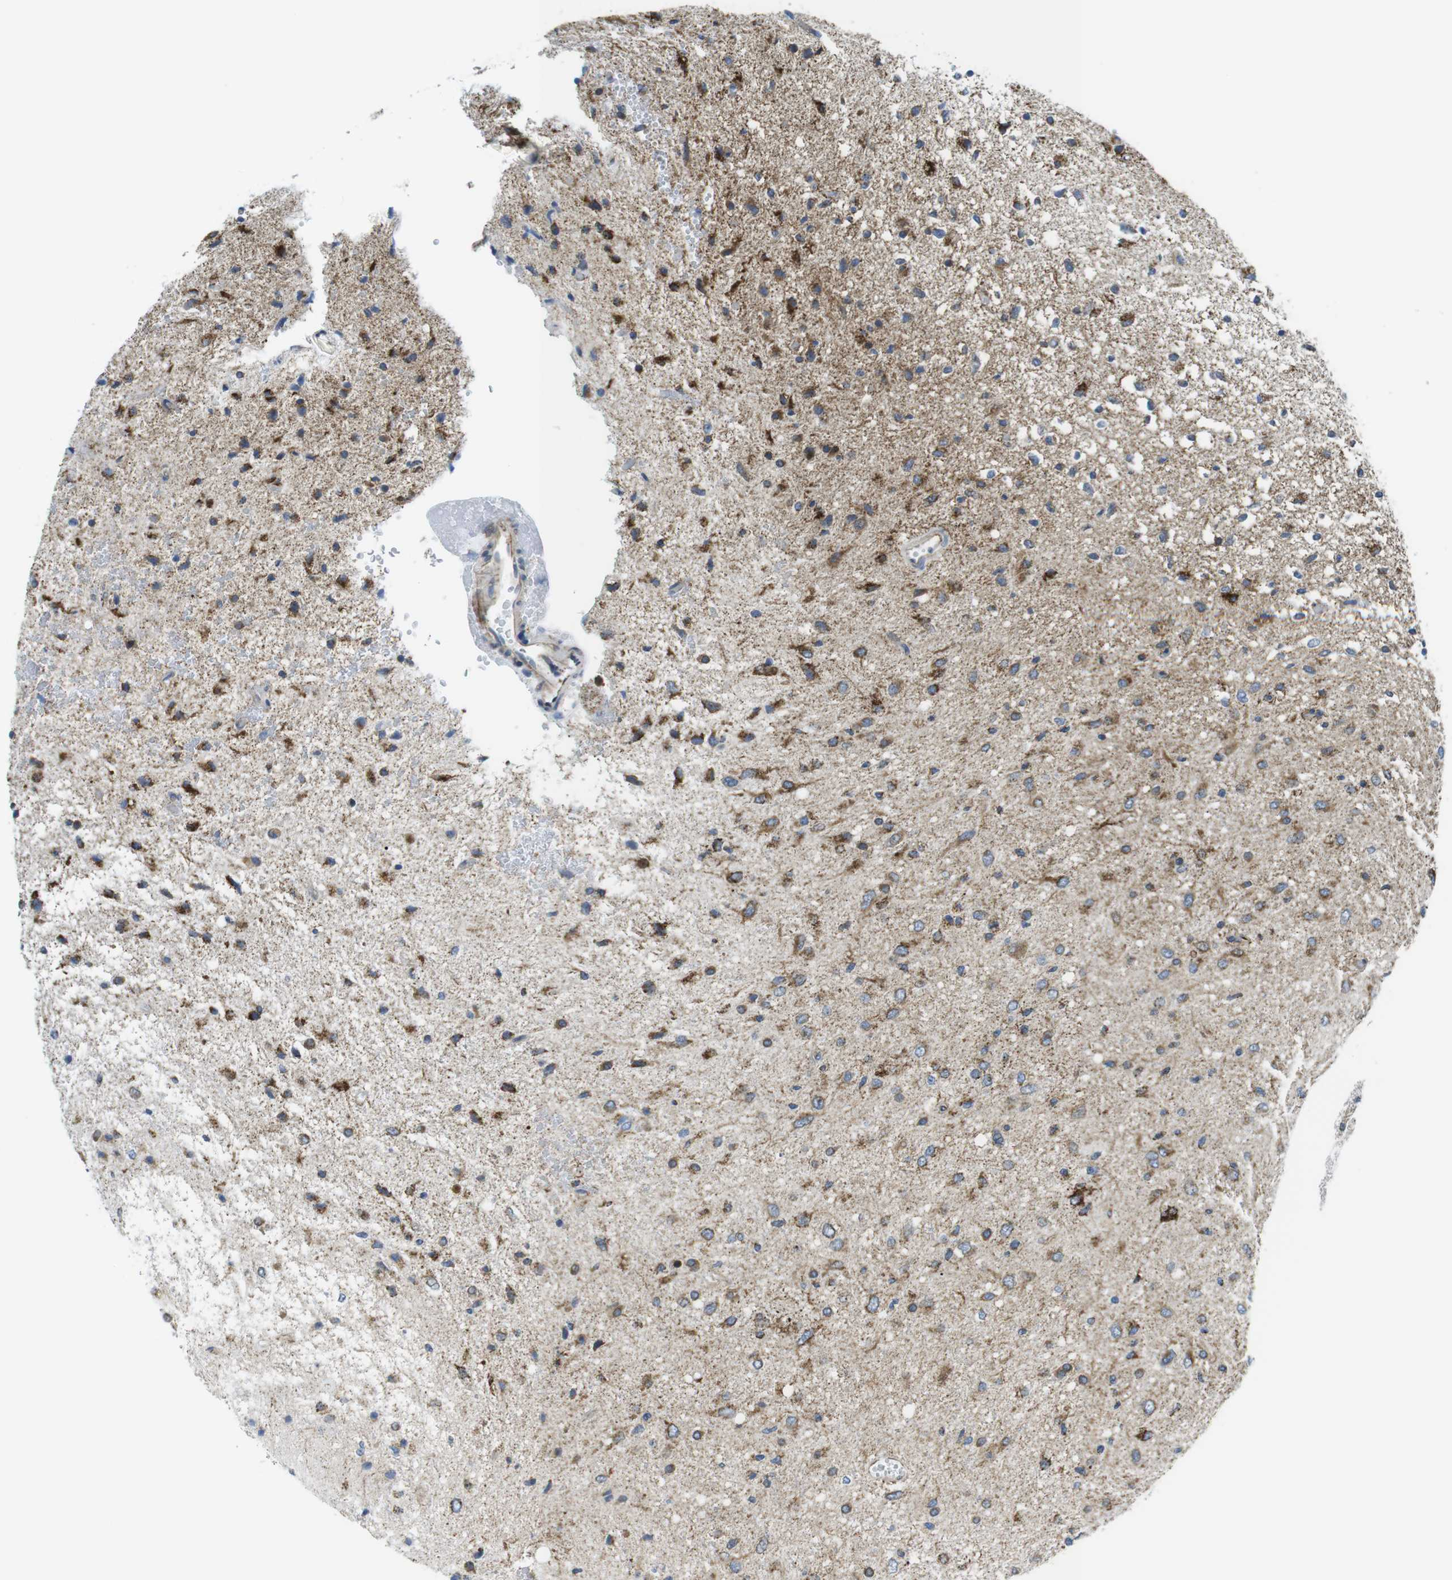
{"staining": {"intensity": "moderate", "quantity": "25%-75%", "location": "cytoplasmic/membranous"}, "tissue": "glioma", "cell_type": "Tumor cells", "image_type": "cancer", "snomed": [{"axis": "morphology", "description": "Glioma, malignant, Low grade"}, {"axis": "topography", "description": "Brain"}], "caption": "Immunohistochemistry (IHC) (DAB) staining of human low-grade glioma (malignant) demonstrates moderate cytoplasmic/membranous protein staining in about 25%-75% of tumor cells. The protein is shown in brown color, while the nuclei are stained blue.", "gene": "KCNE3", "patient": {"sex": "male", "age": 77}}